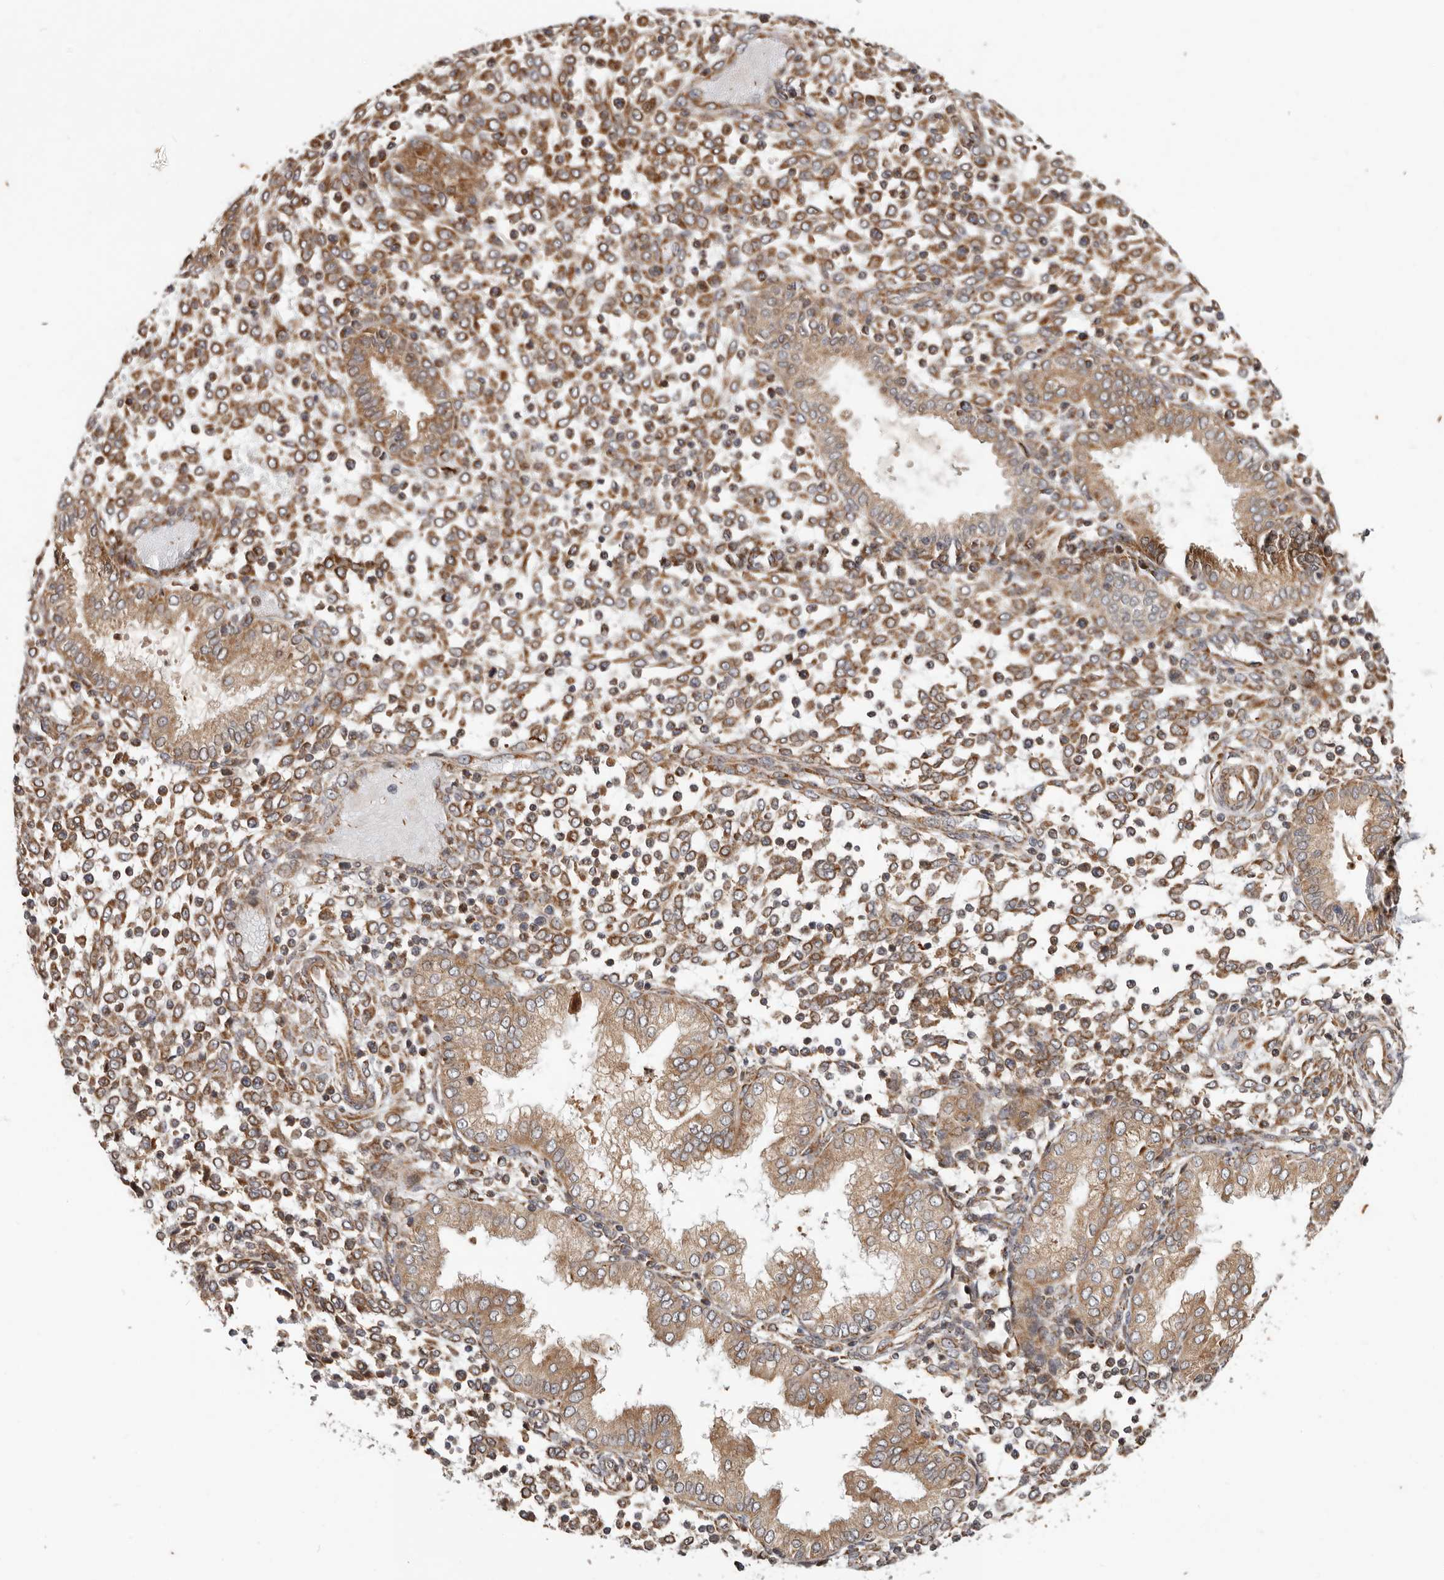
{"staining": {"intensity": "moderate", "quantity": "25%-75%", "location": "cytoplasmic/membranous"}, "tissue": "endometrium", "cell_type": "Cells in endometrial stroma", "image_type": "normal", "snomed": [{"axis": "morphology", "description": "Normal tissue, NOS"}, {"axis": "topography", "description": "Endometrium"}], "caption": "Immunohistochemical staining of benign human endometrium reveals moderate cytoplasmic/membranous protein positivity in about 25%-75% of cells in endometrial stroma. (DAB (3,3'-diaminobenzidine) = brown stain, brightfield microscopy at high magnification).", "gene": "MRPS10", "patient": {"sex": "female", "age": 53}}